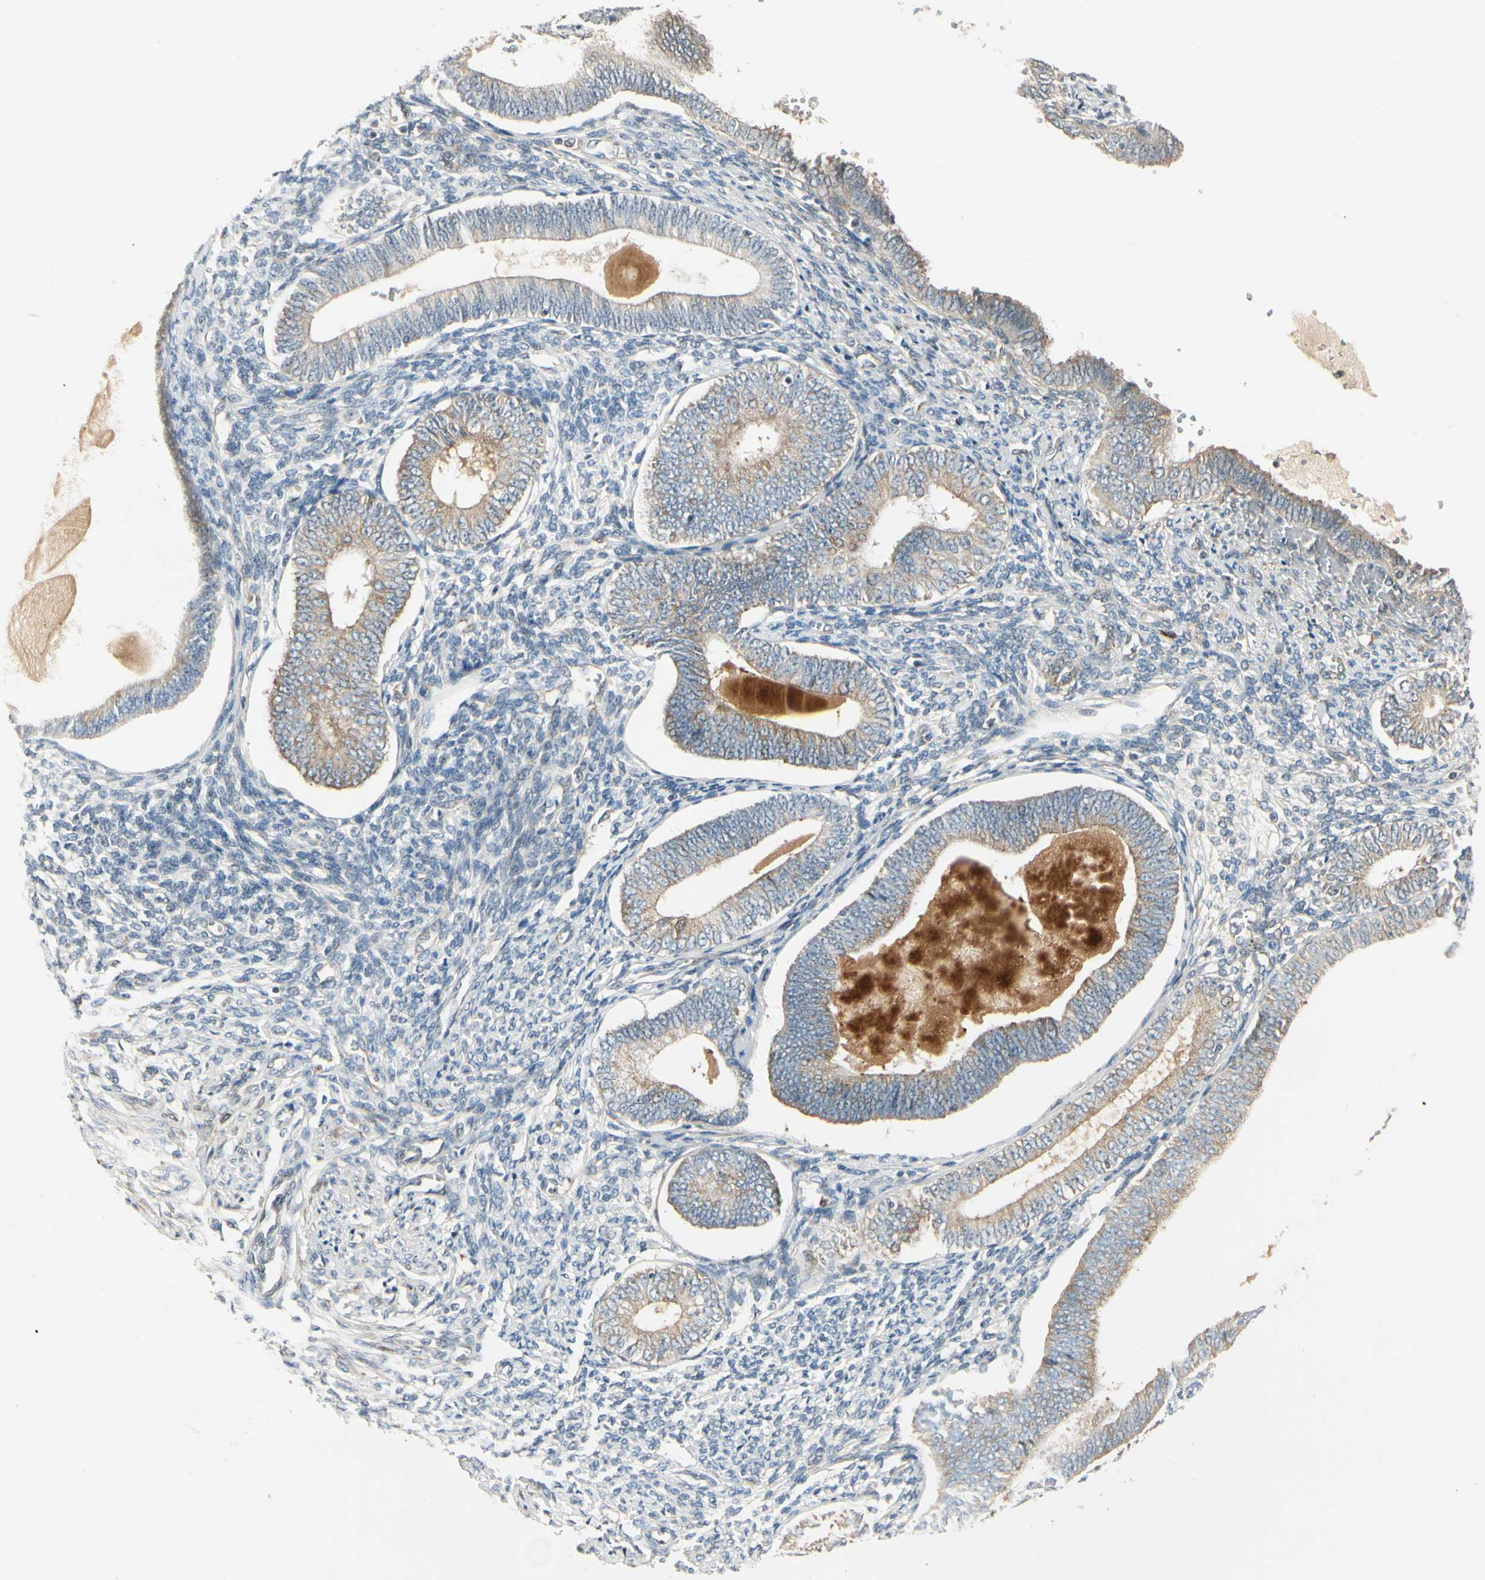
{"staining": {"intensity": "weak", "quantity": "<25%", "location": "cytoplasmic/membranous"}, "tissue": "endometrium", "cell_type": "Cells in endometrial stroma", "image_type": "normal", "snomed": [{"axis": "morphology", "description": "Normal tissue, NOS"}, {"axis": "topography", "description": "Endometrium"}], "caption": "Protein analysis of normal endometrium demonstrates no significant staining in cells in endometrial stroma. (DAB (3,3'-diaminobenzidine) IHC, high magnification).", "gene": "MANSC1", "patient": {"sex": "female", "age": 82}}